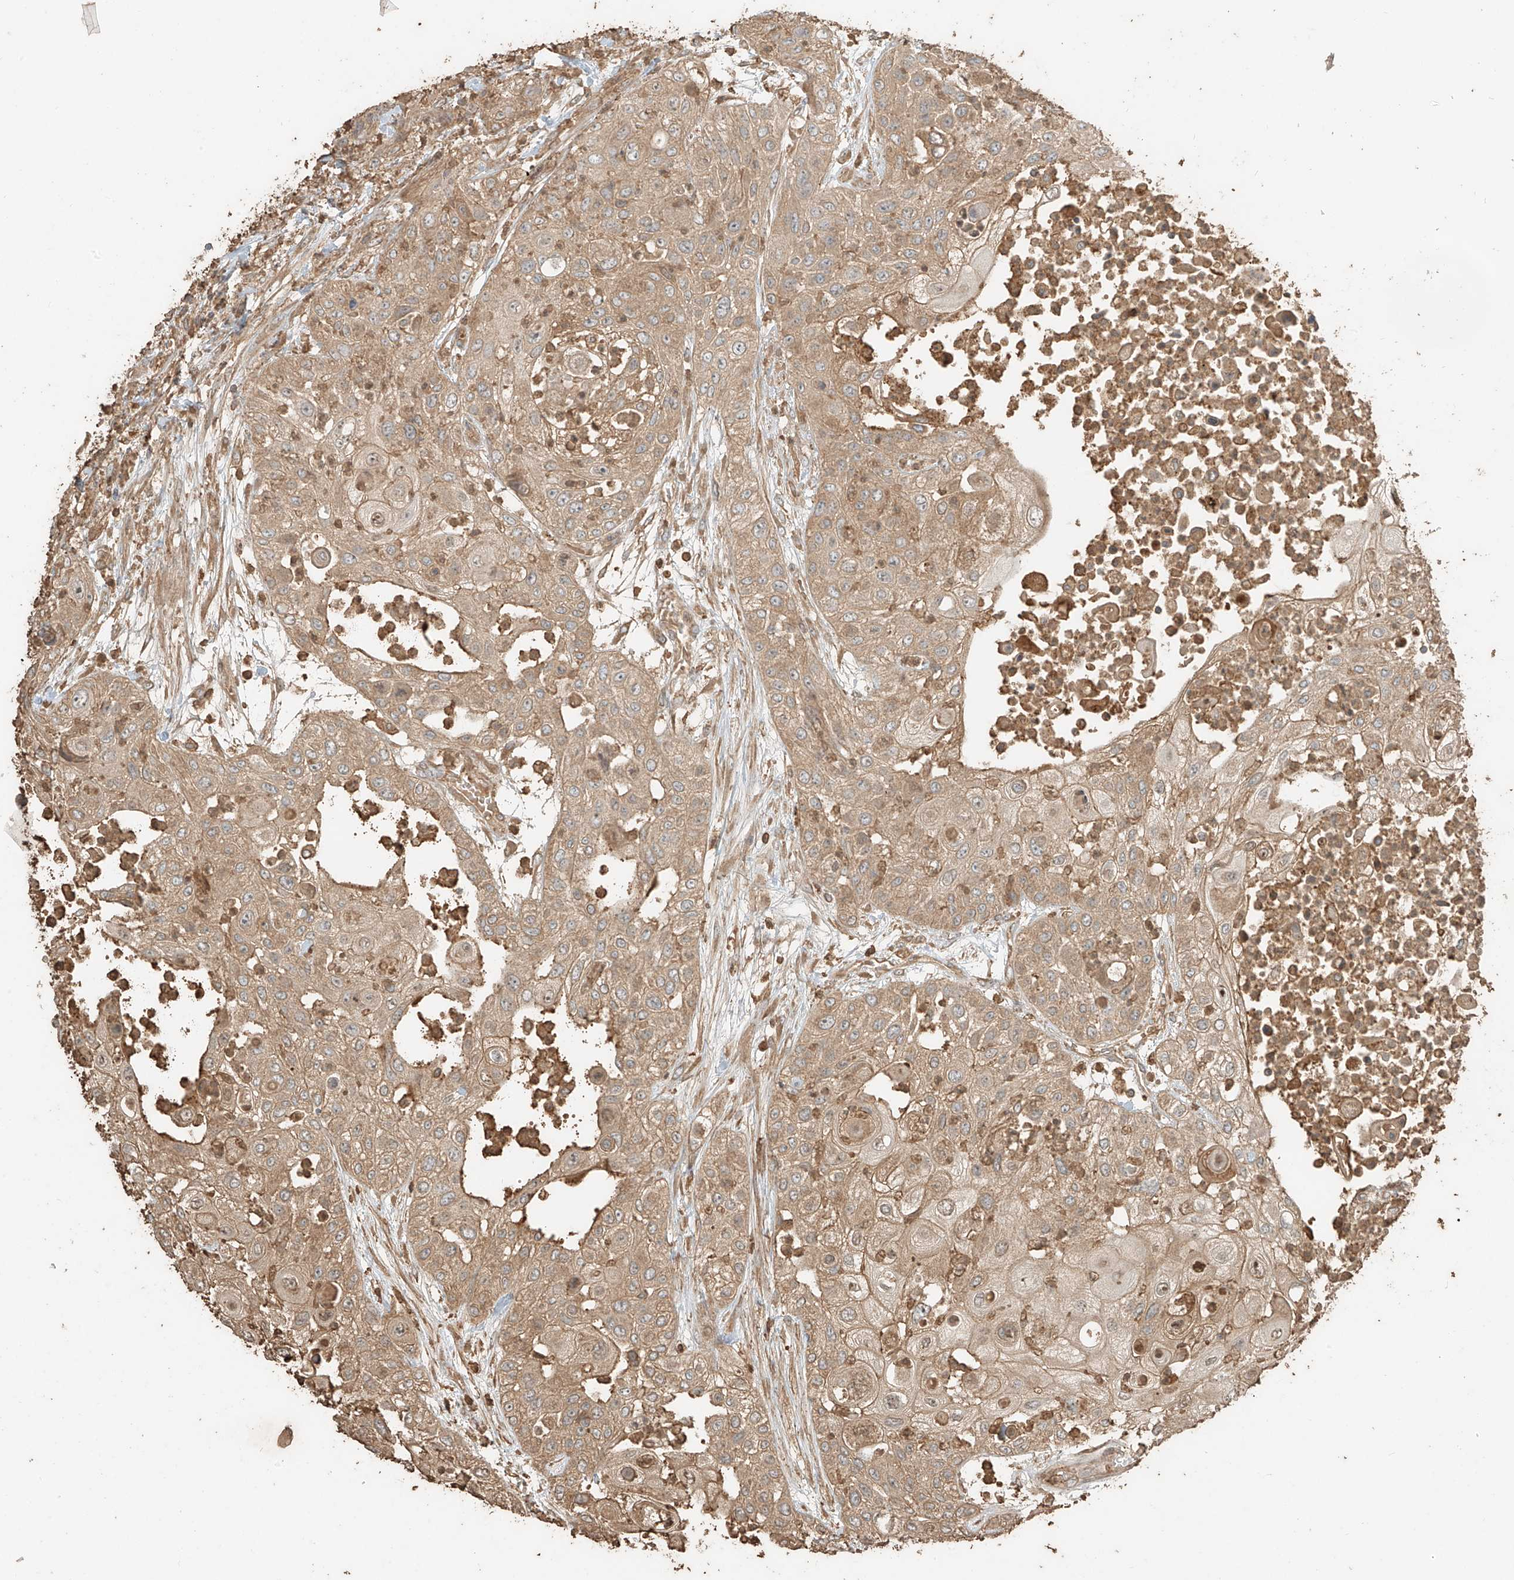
{"staining": {"intensity": "moderate", "quantity": ">75%", "location": "cytoplasmic/membranous"}, "tissue": "urothelial cancer", "cell_type": "Tumor cells", "image_type": "cancer", "snomed": [{"axis": "morphology", "description": "Urothelial carcinoma, High grade"}, {"axis": "topography", "description": "Urinary bladder"}], "caption": "Protein analysis of urothelial cancer tissue displays moderate cytoplasmic/membranous expression in about >75% of tumor cells. (Stains: DAB in brown, nuclei in blue, Microscopy: brightfield microscopy at high magnification).", "gene": "RFTN2", "patient": {"sex": "female", "age": 79}}